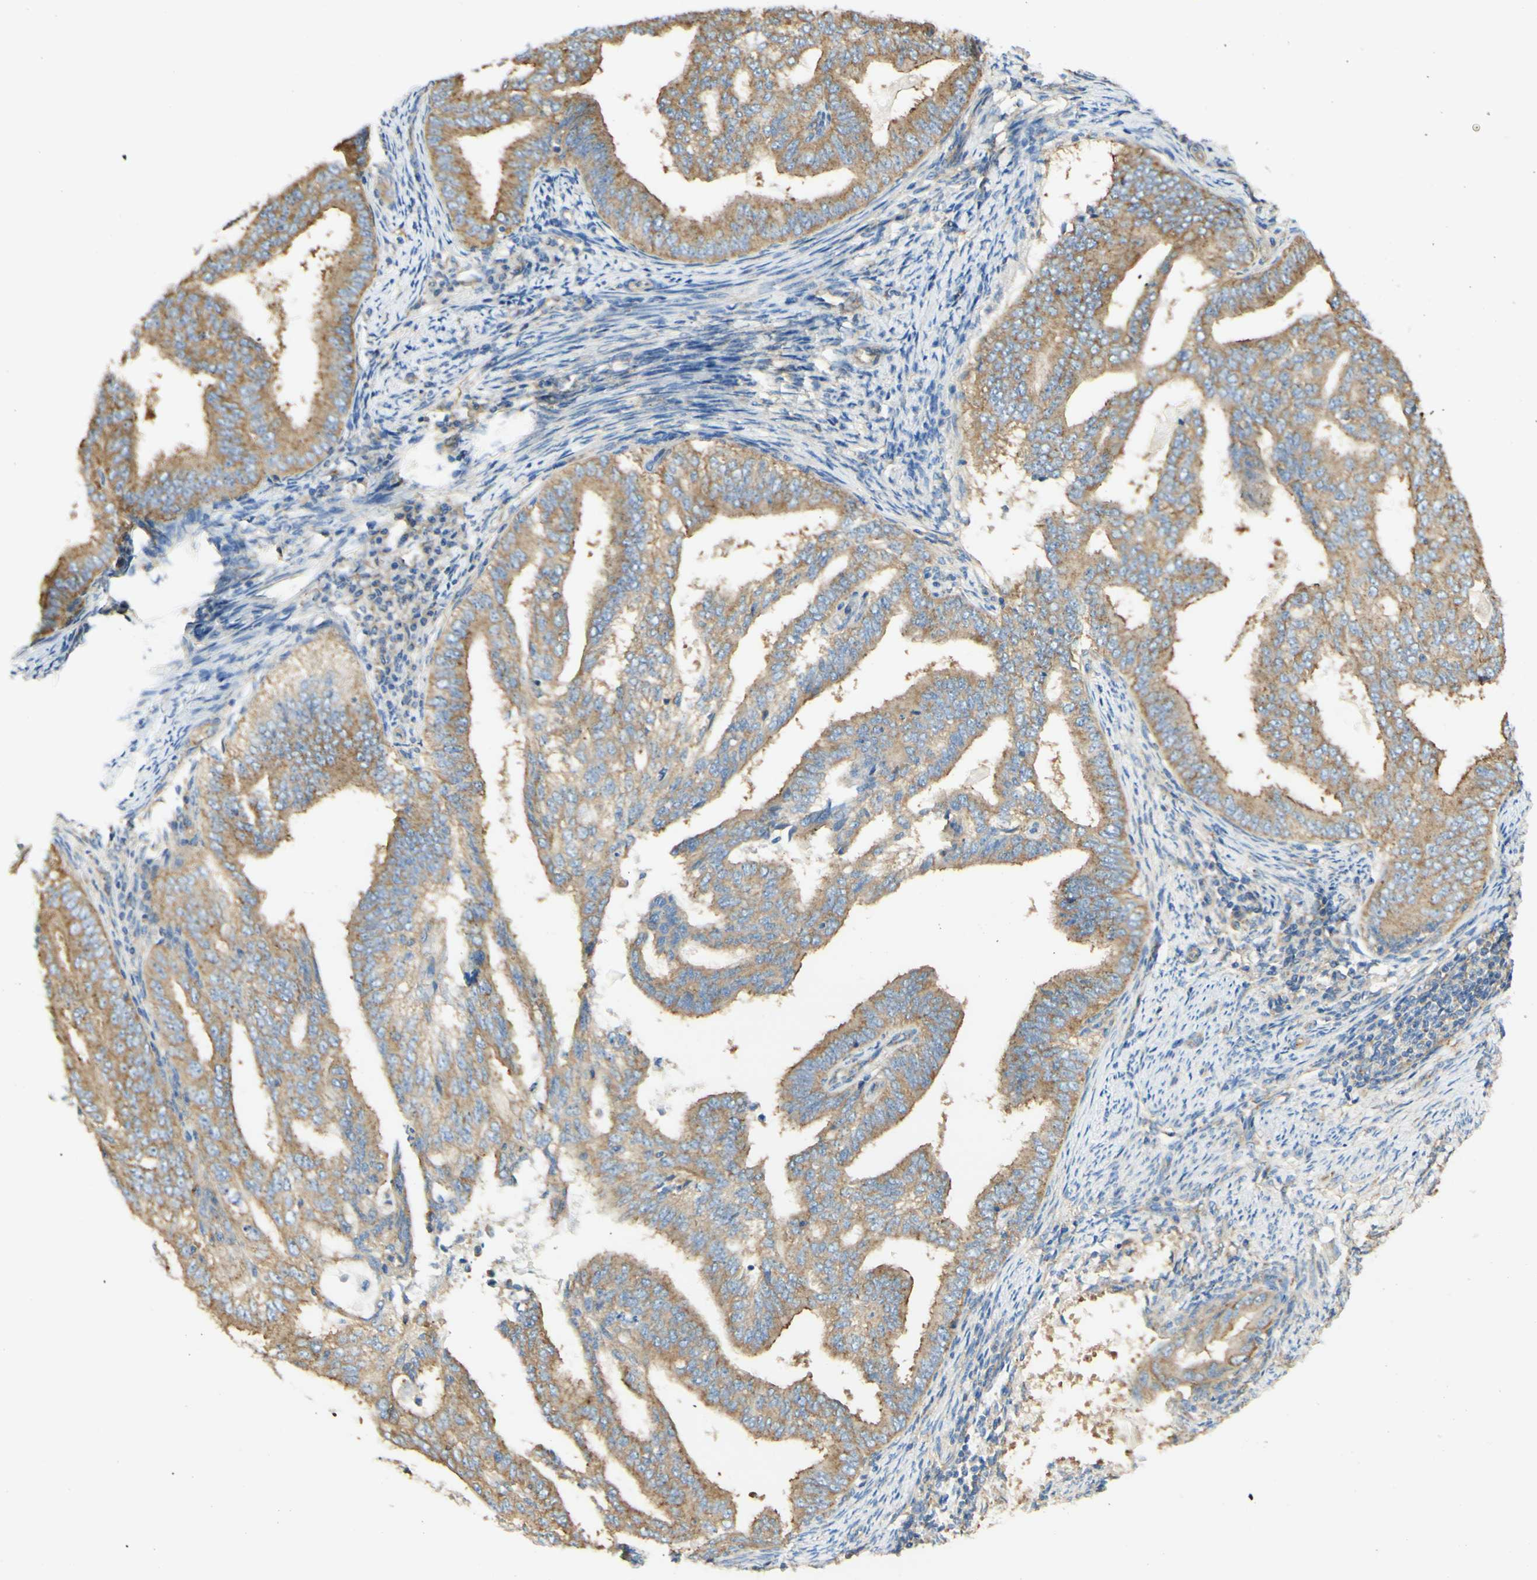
{"staining": {"intensity": "moderate", "quantity": ">75%", "location": "cytoplasmic/membranous"}, "tissue": "endometrial cancer", "cell_type": "Tumor cells", "image_type": "cancer", "snomed": [{"axis": "morphology", "description": "Adenocarcinoma, NOS"}, {"axis": "topography", "description": "Endometrium"}], "caption": "Human endometrial cancer stained for a protein (brown) reveals moderate cytoplasmic/membranous positive expression in about >75% of tumor cells.", "gene": "CLTC", "patient": {"sex": "female", "age": 58}}